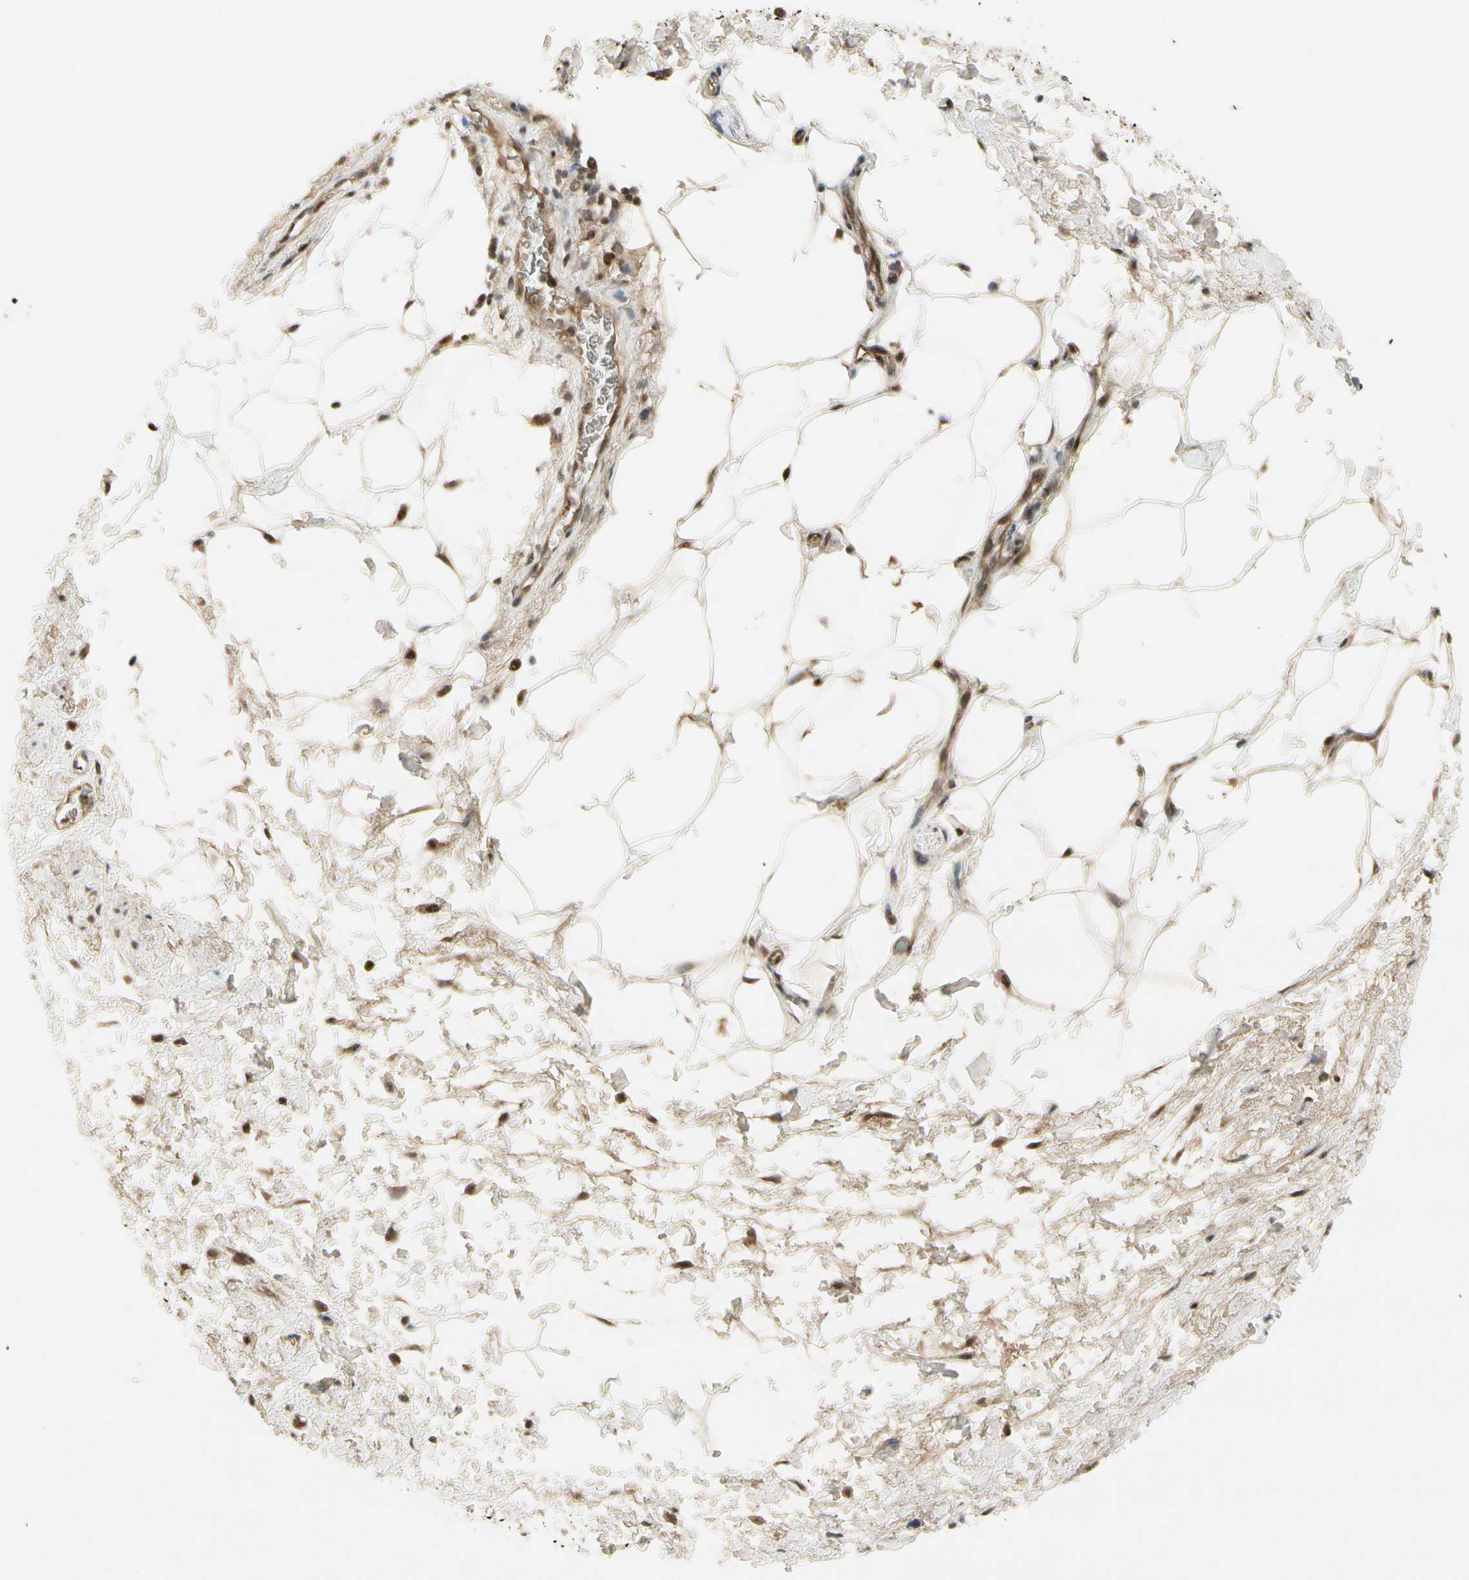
{"staining": {"intensity": "moderate", "quantity": ">75%", "location": "cytoplasmic/membranous,nuclear"}, "tissue": "adipose tissue", "cell_type": "Adipocytes", "image_type": "normal", "snomed": [{"axis": "morphology", "description": "Normal tissue, NOS"}, {"axis": "topography", "description": "Soft tissue"}, {"axis": "topography", "description": "Peripheral nerve tissue"}], "caption": "Immunohistochemistry (IHC) (DAB (3,3'-diaminobenzidine)) staining of unremarkable human adipose tissue exhibits moderate cytoplasmic/membranous,nuclear protein expression in about >75% of adipocytes. (Stains: DAB (3,3'-diaminobenzidine) in brown, nuclei in blue, Microscopy: brightfield microscopy at high magnification).", "gene": "CDK11A", "patient": {"sex": "female", "age": 71}}